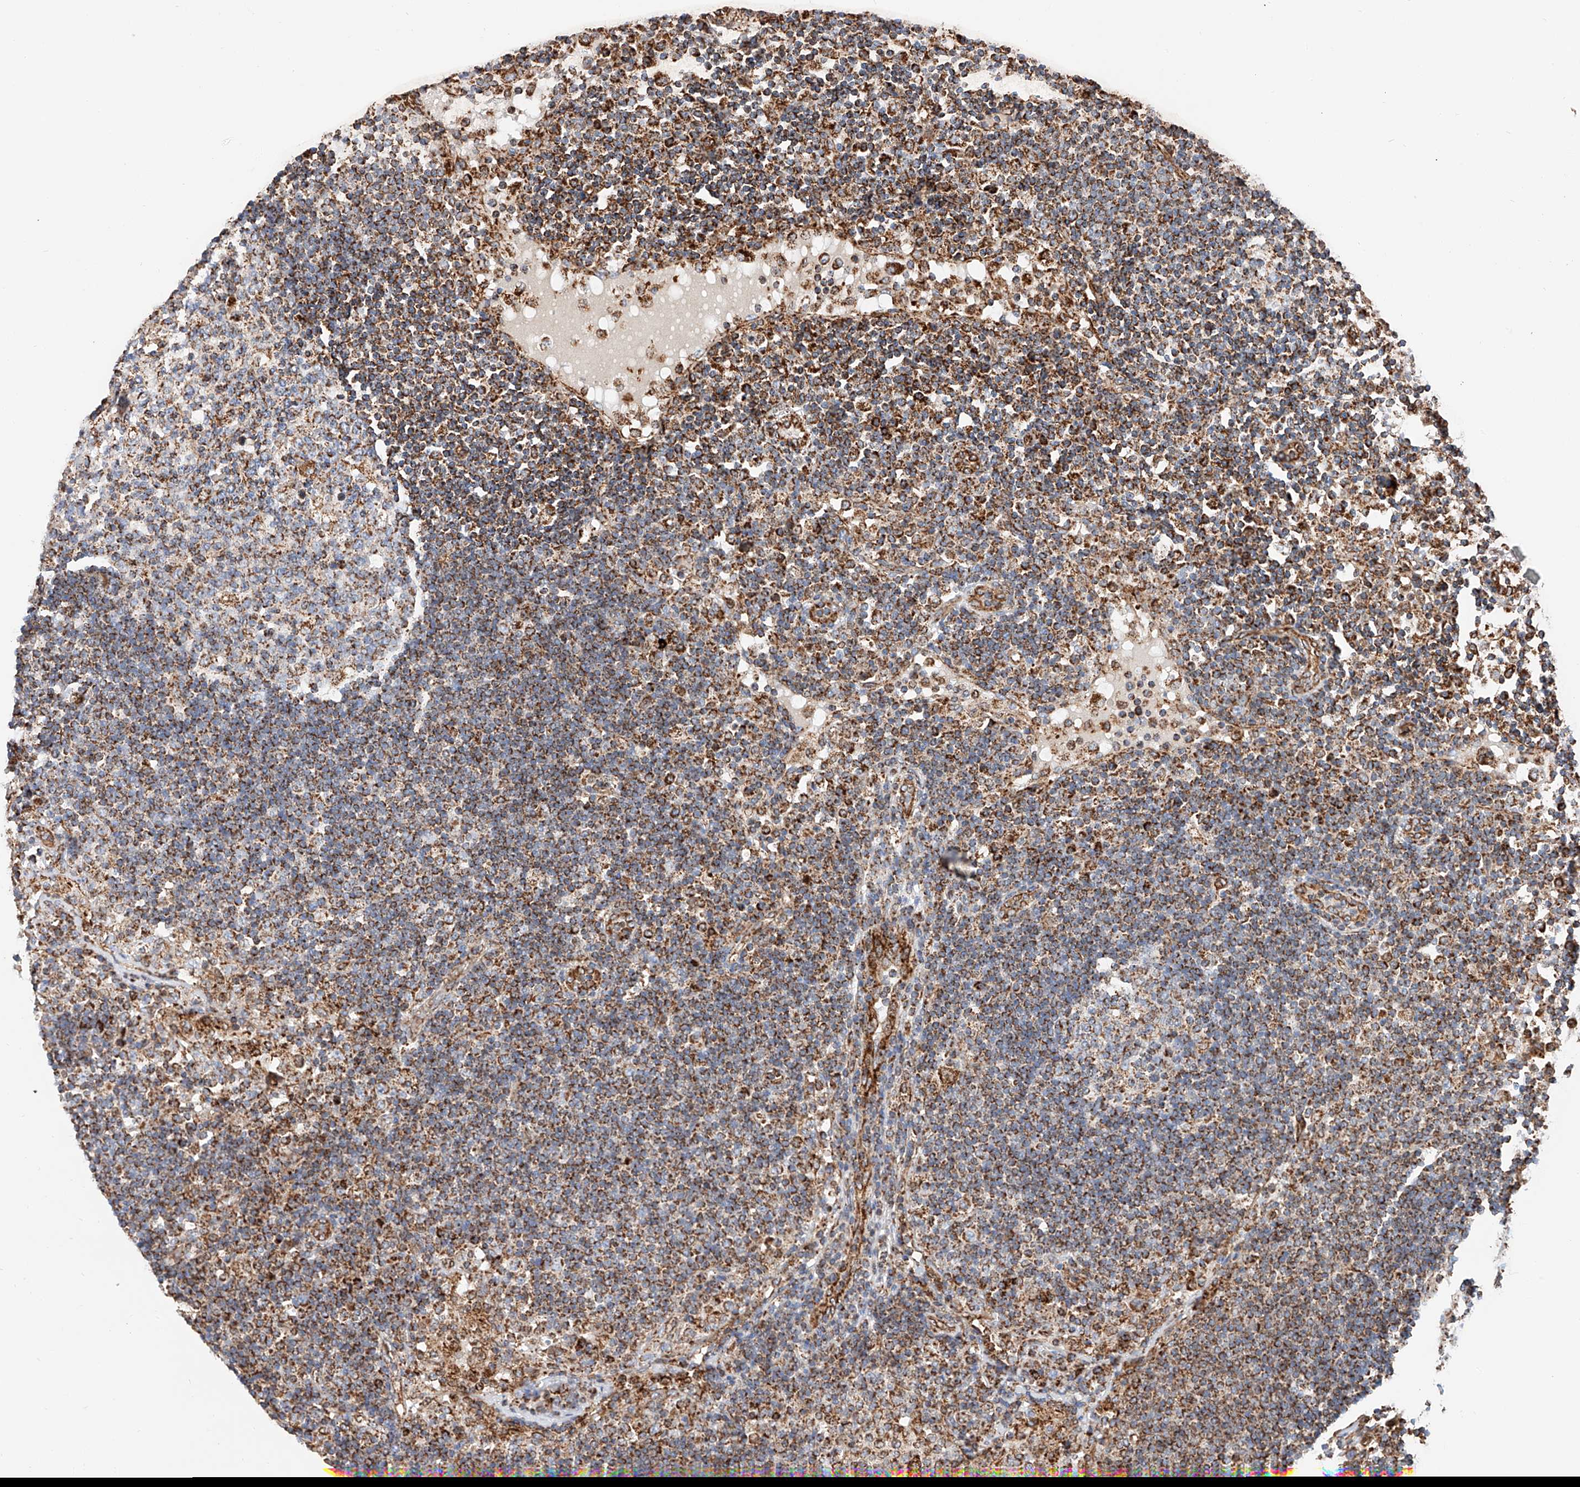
{"staining": {"intensity": "moderate", "quantity": "25%-75%", "location": "cytoplasmic/membranous"}, "tissue": "lymph node", "cell_type": "Germinal center cells", "image_type": "normal", "snomed": [{"axis": "morphology", "description": "Normal tissue, NOS"}, {"axis": "topography", "description": "Lymph node"}], "caption": "Lymph node stained with a protein marker displays moderate staining in germinal center cells.", "gene": "NDUFV3", "patient": {"sex": "female", "age": 53}}